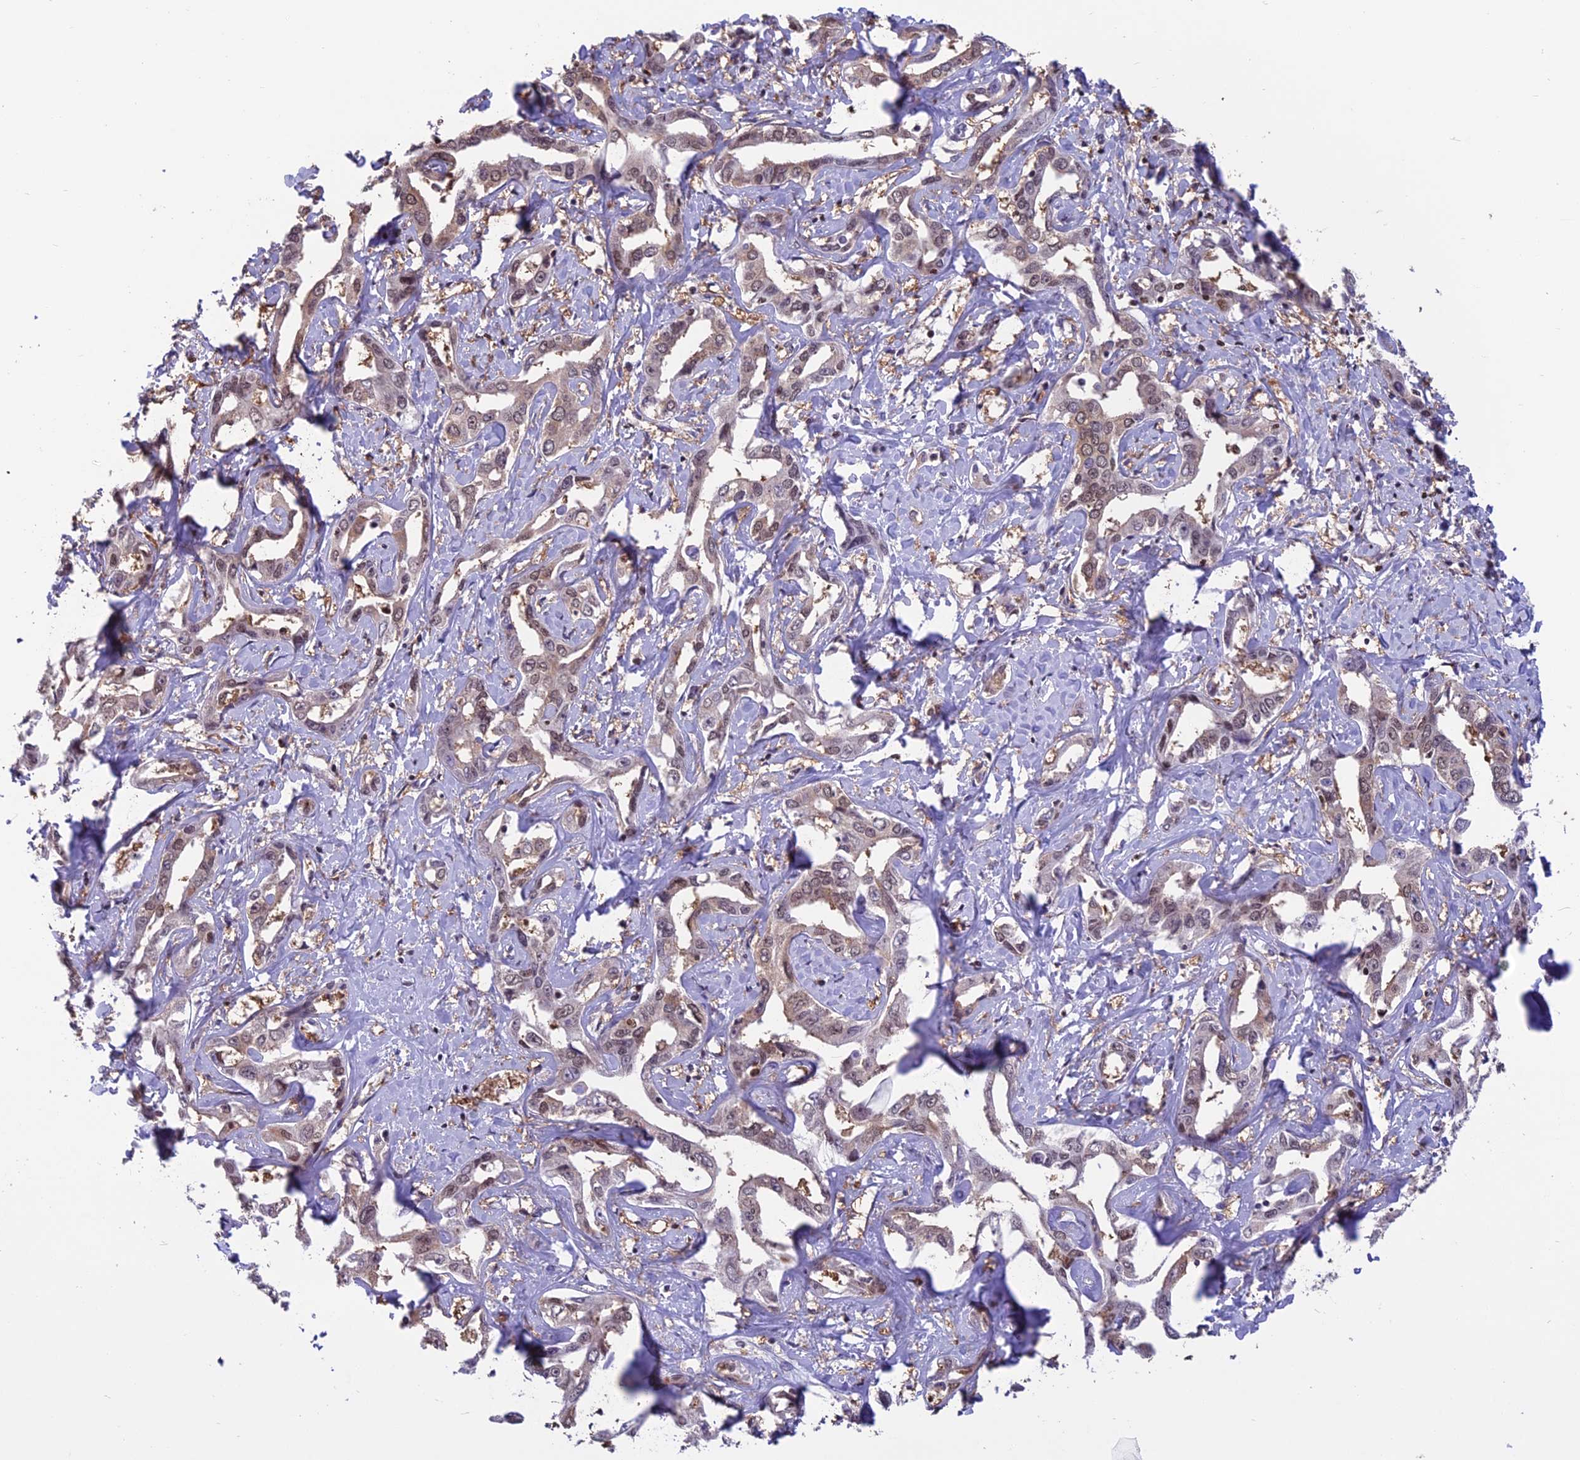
{"staining": {"intensity": "weak", "quantity": "<25%", "location": "cytoplasmic/membranous,nuclear"}, "tissue": "liver cancer", "cell_type": "Tumor cells", "image_type": "cancer", "snomed": [{"axis": "morphology", "description": "Cholangiocarcinoma"}, {"axis": "topography", "description": "Liver"}], "caption": "Immunohistochemistry of human liver cancer demonstrates no staining in tumor cells. (DAB immunohistochemistry with hematoxylin counter stain).", "gene": "MIS12", "patient": {"sex": "male", "age": 59}}